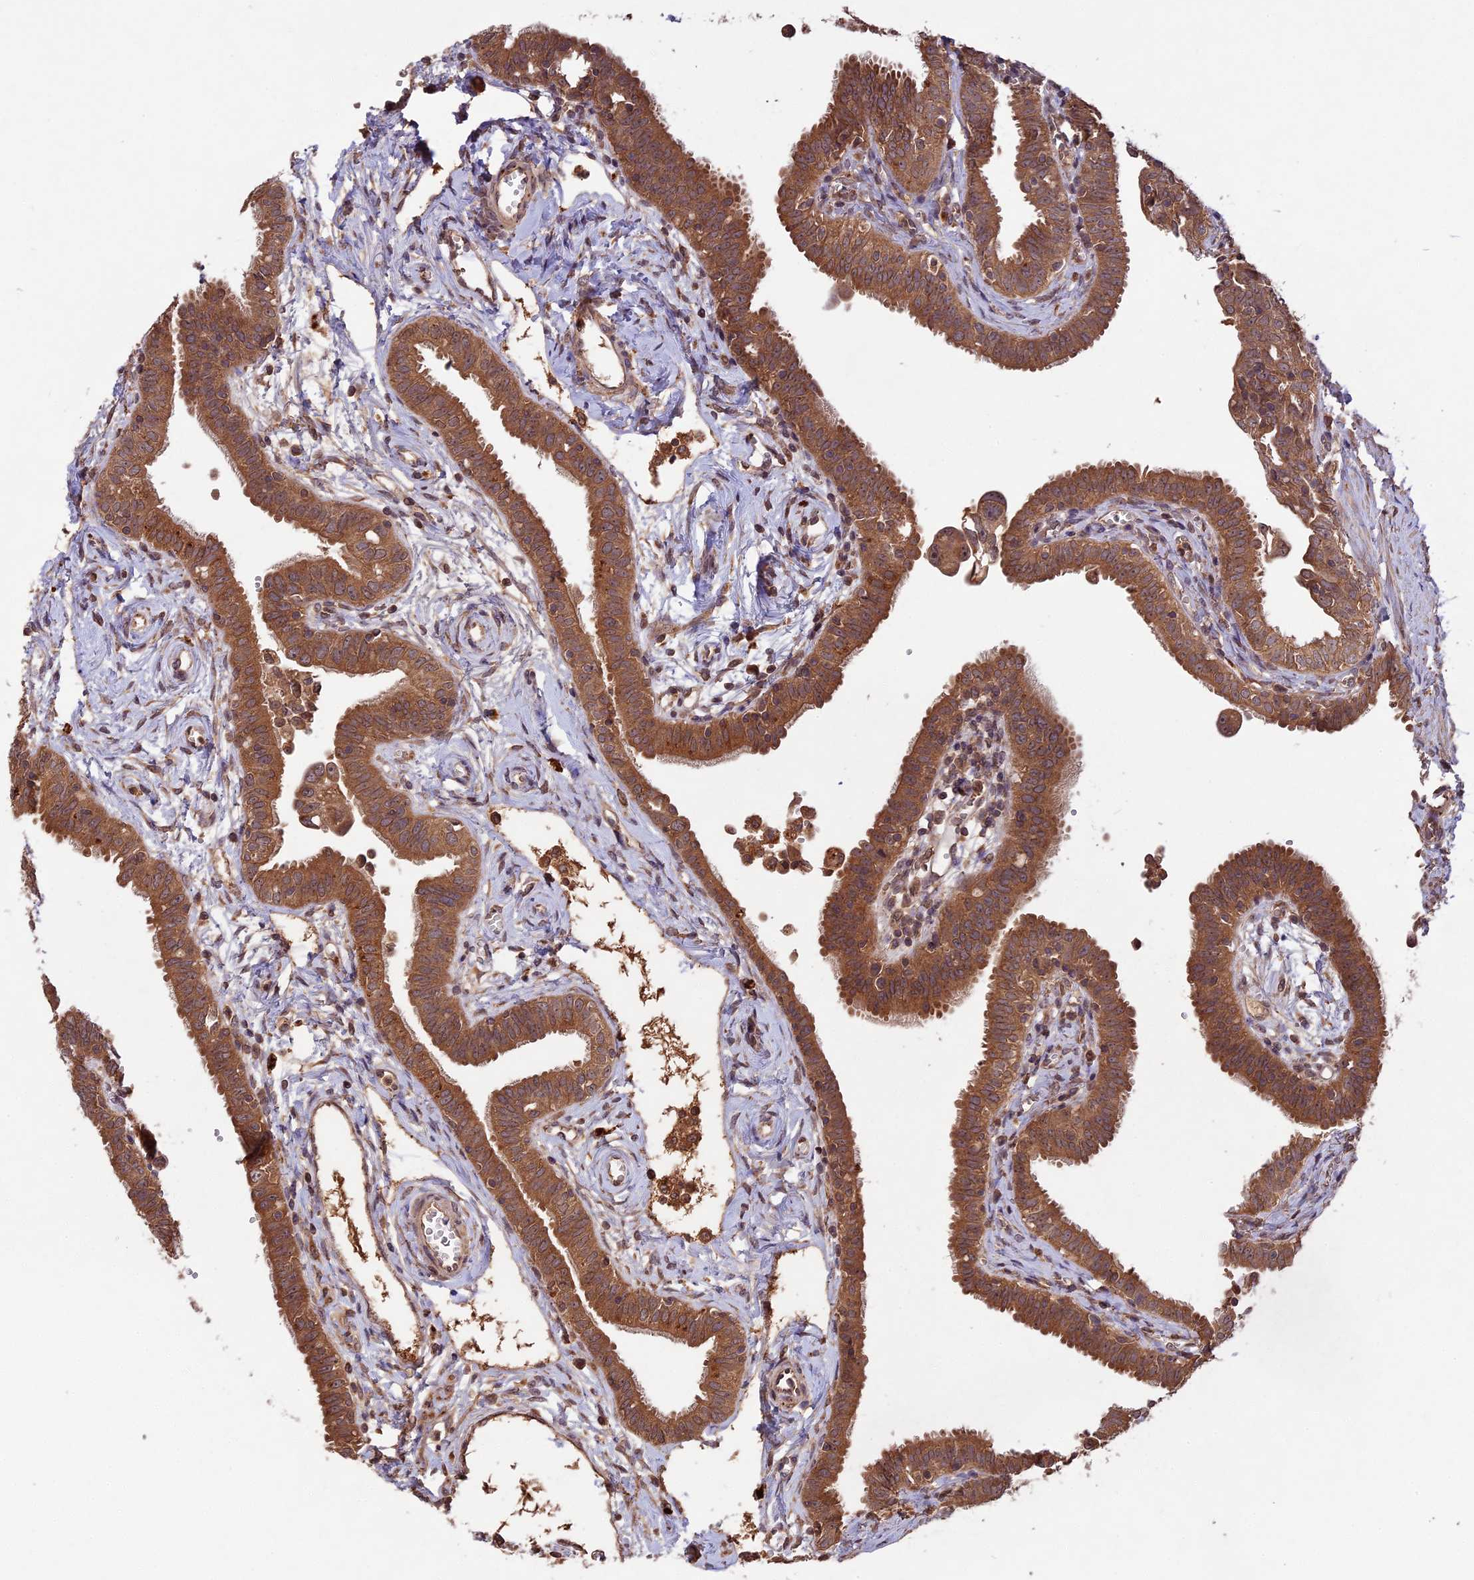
{"staining": {"intensity": "moderate", "quantity": ">75%", "location": "cytoplasmic/membranous"}, "tissue": "fallopian tube", "cell_type": "Glandular cells", "image_type": "normal", "snomed": [{"axis": "morphology", "description": "Normal tissue, NOS"}, {"axis": "morphology", "description": "Carcinoma, NOS"}, {"axis": "topography", "description": "Fallopian tube"}, {"axis": "topography", "description": "Ovary"}], "caption": "This image demonstrates normal fallopian tube stained with immunohistochemistry to label a protein in brown. The cytoplasmic/membranous of glandular cells show moderate positivity for the protein. Nuclei are counter-stained blue.", "gene": "CHAC1", "patient": {"sex": "female", "age": 59}}